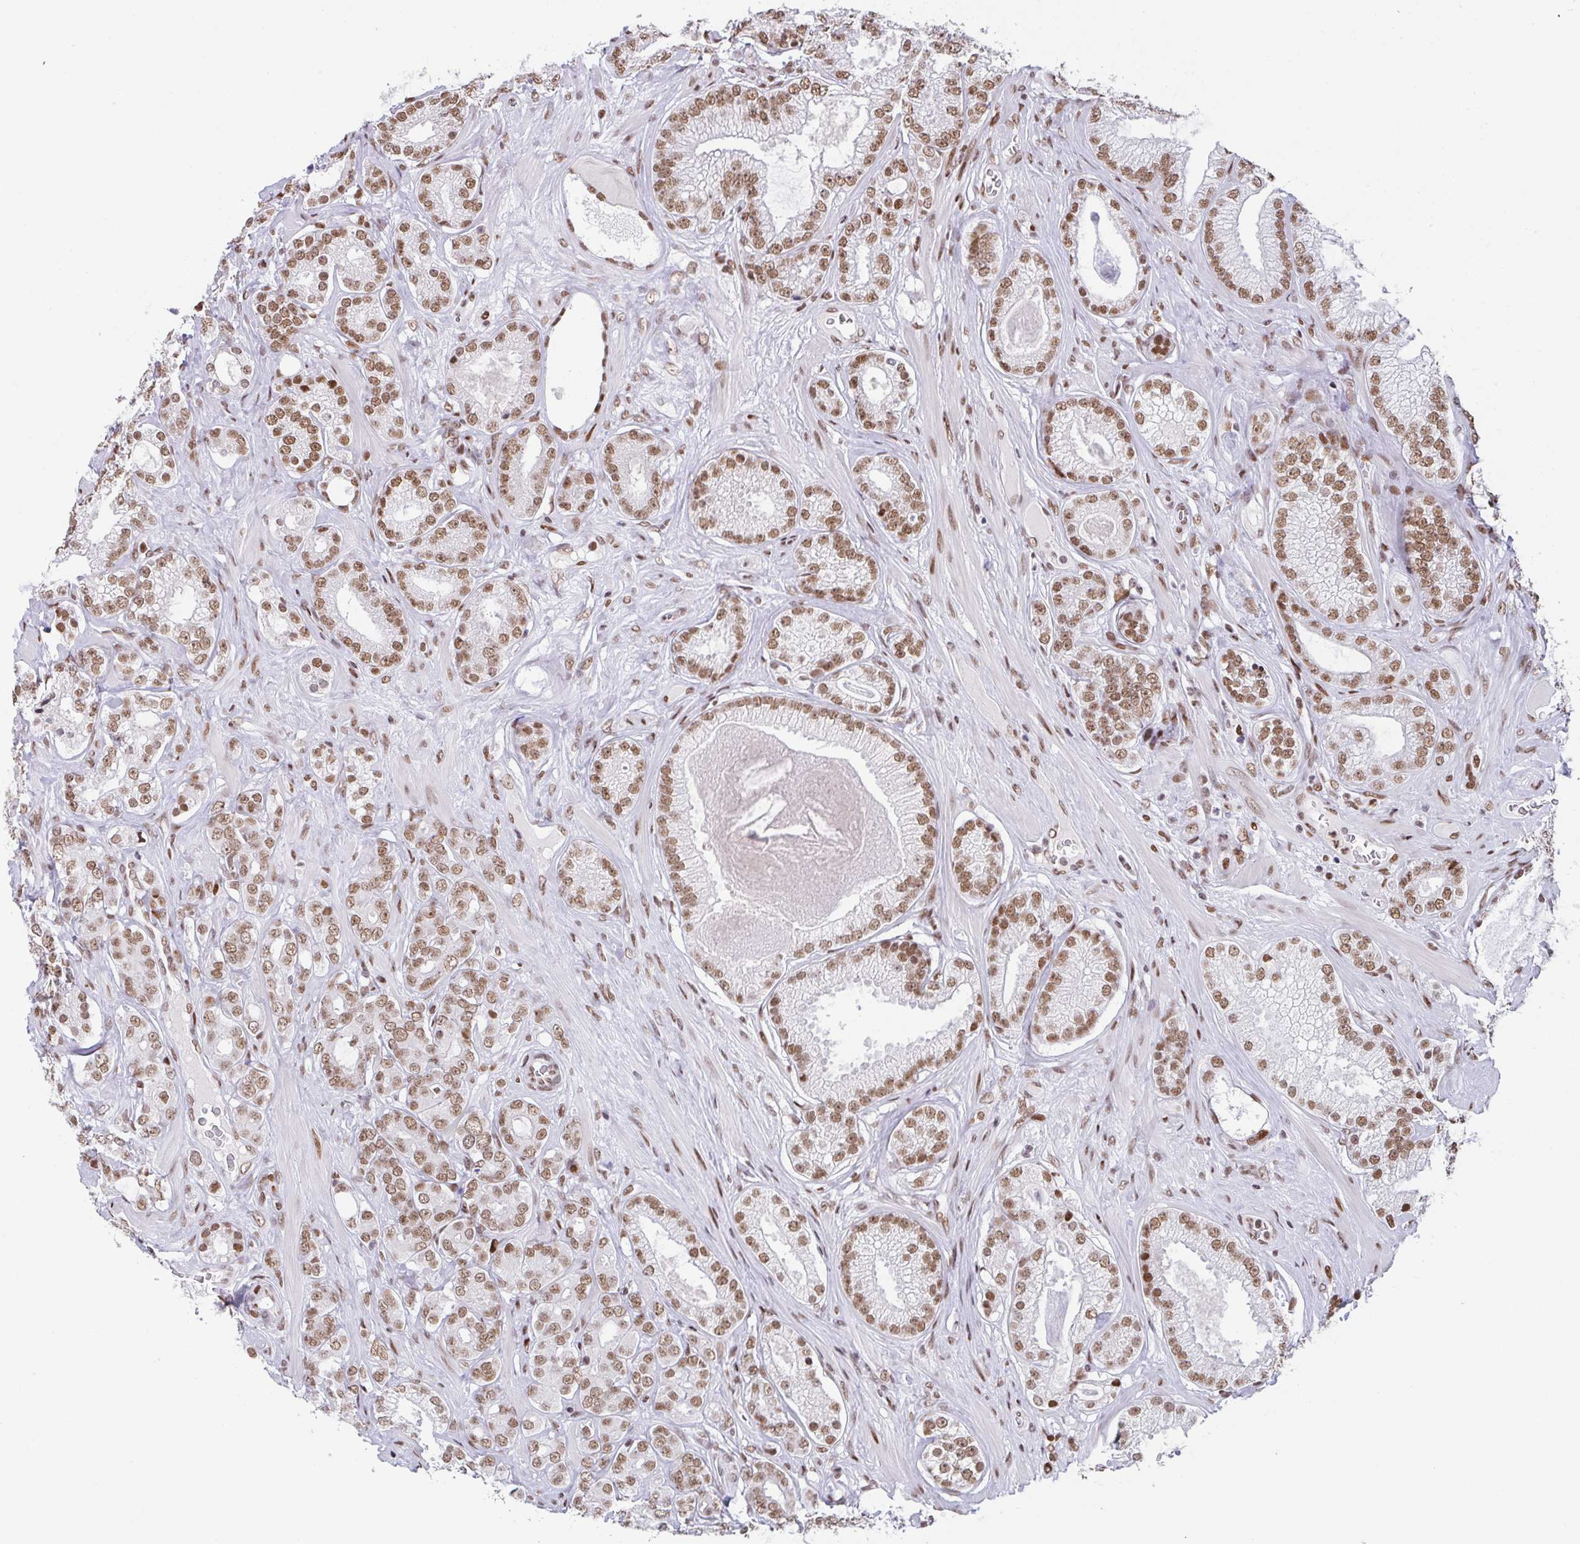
{"staining": {"intensity": "moderate", "quantity": ">75%", "location": "nuclear"}, "tissue": "prostate cancer", "cell_type": "Tumor cells", "image_type": "cancer", "snomed": [{"axis": "morphology", "description": "Adenocarcinoma, High grade"}, {"axis": "topography", "description": "Prostate"}], "caption": "About >75% of tumor cells in human prostate adenocarcinoma (high-grade) demonstrate moderate nuclear protein staining as visualized by brown immunohistochemical staining.", "gene": "CLP1", "patient": {"sex": "male", "age": 66}}